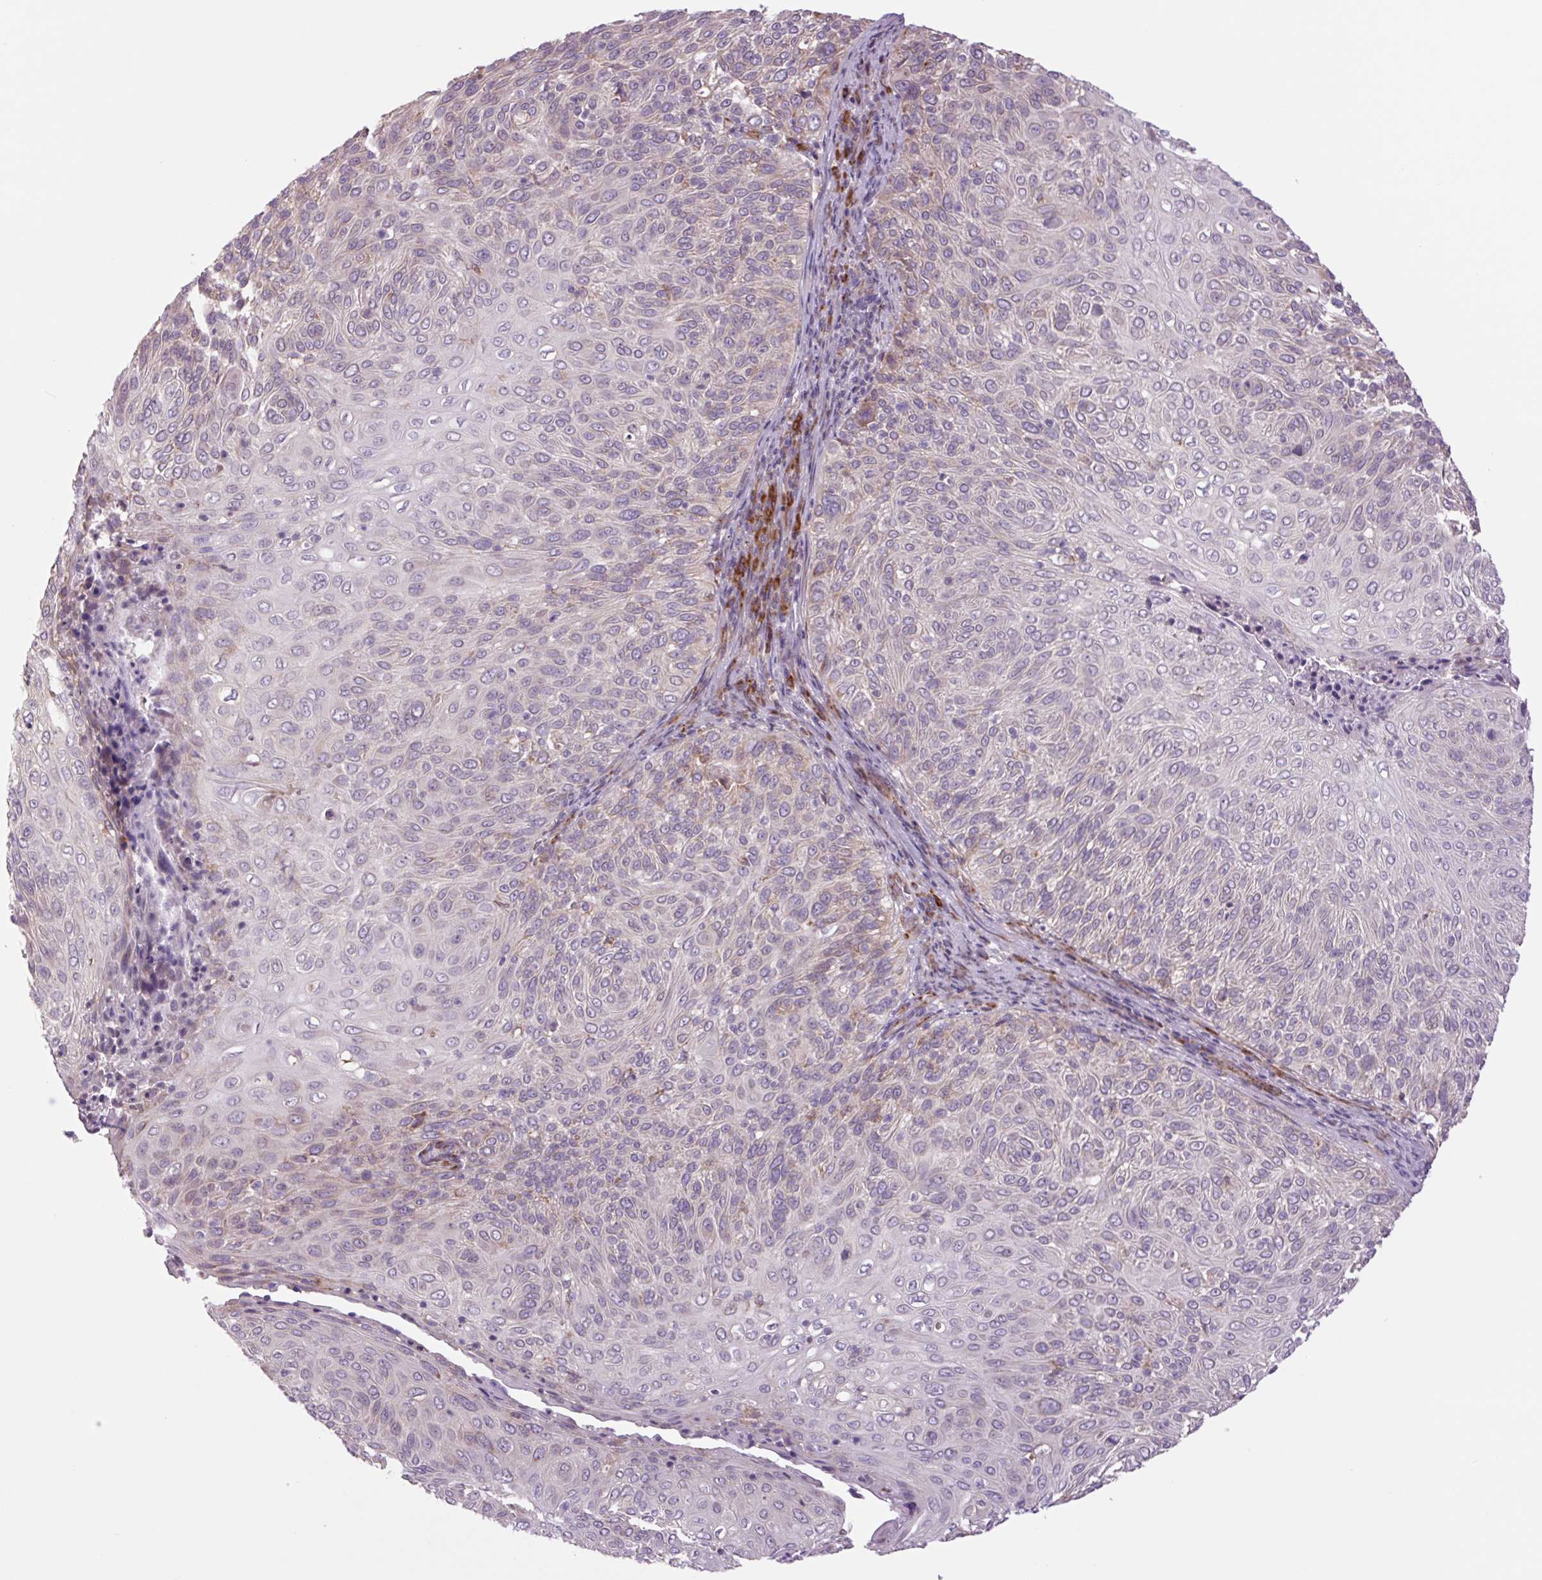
{"staining": {"intensity": "negative", "quantity": "none", "location": "none"}, "tissue": "cervical cancer", "cell_type": "Tumor cells", "image_type": "cancer", "snomed": [{"axis": "morphology", "description": "Squamous cell carcinoma, NOS"}, {"axis": "topography", "description": "Cervix"}], "caption": "The immunohistochemistry histopathology image has no significant staining in tumor cells of squamous cell carcinoma (cervical) tissue.", "gene": "PLA2G4A", "patient": {"sex": "female", "age": 31}}